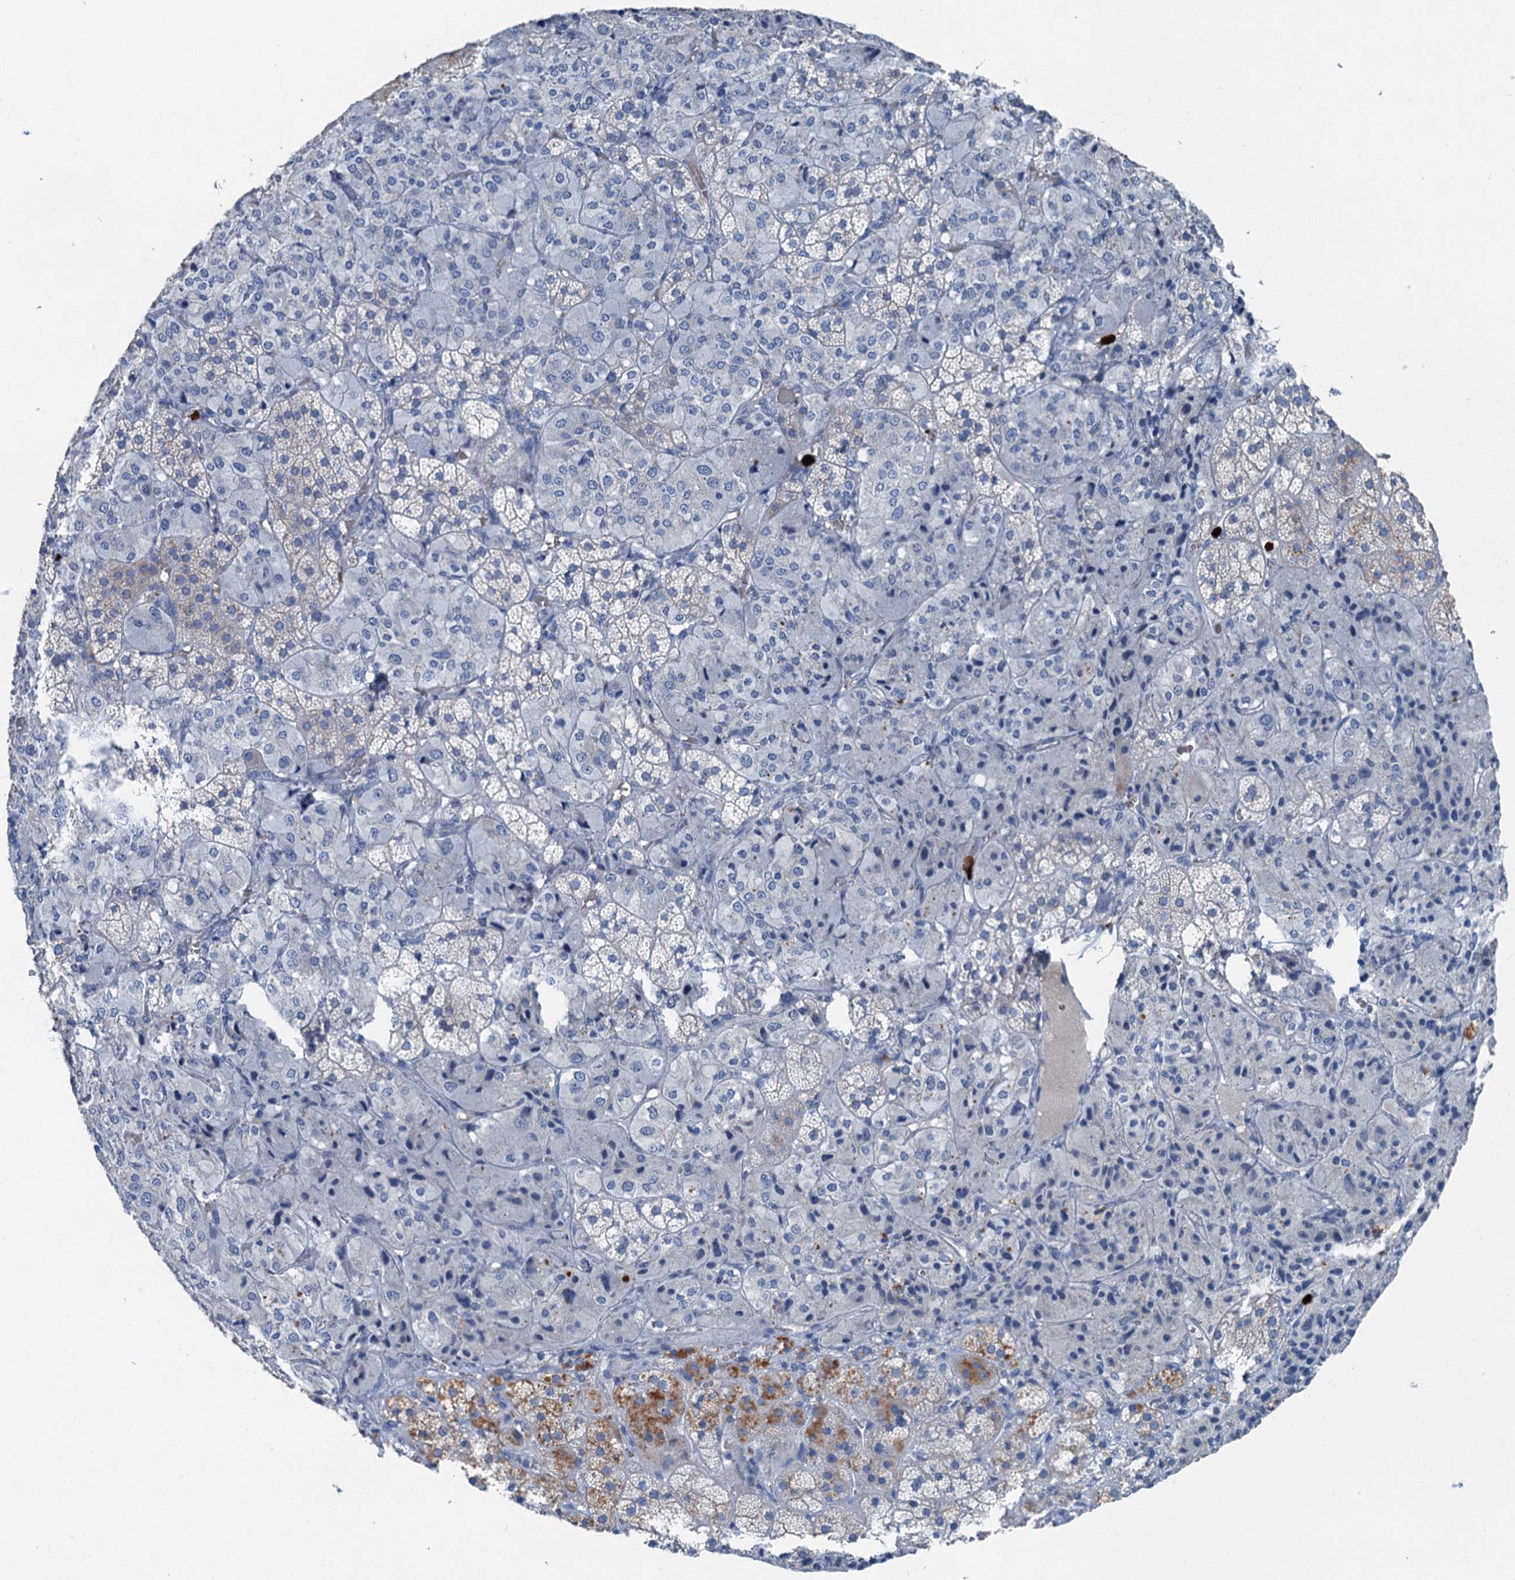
{"staining": {"intensity": "weak", "quantity": "<25%", "location": "cytoplasmic/membranous"}, "tissue": "adrenal gland", "cell_type": "Glandular cells", "image_type": "normal", "snomed": [{"axis": "morphology", "description": "Normal tissue, NOS"}, {"axis": "topography", "description": "Adrenal gland"}], "caption": "IHC image of benign adrenal gland: adrenal gland stained with DAB (3,3'-diaminobenzidine) reveals no significant protein staining in glandular cells. (DAB (3,3'-diaminobenzidine) immunohistochemistry, high magnification).", "gene": "OTOA", "patient": {"sex": "female", "age": 44}}